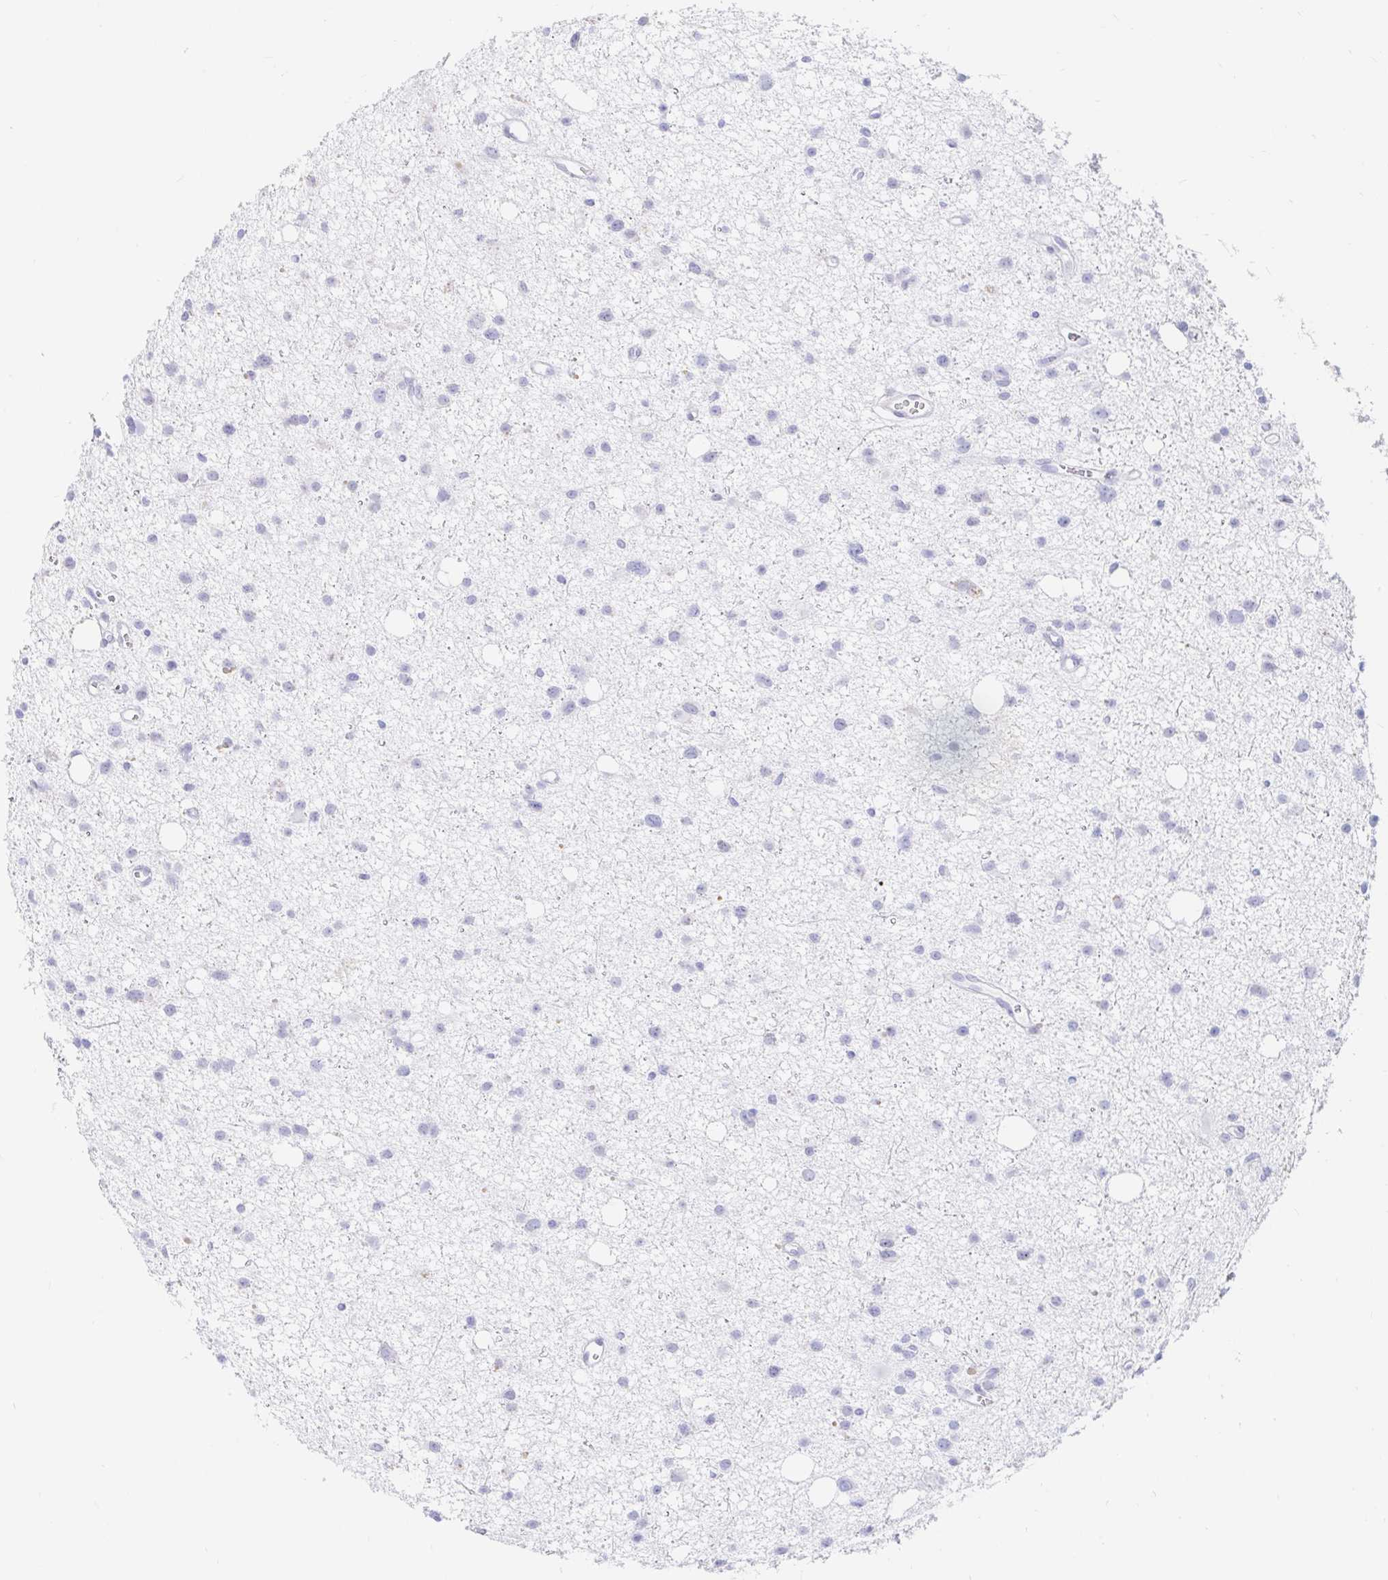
{"staining": {"intensity": "negative", "quantity": "none", "location": "none"}, "tissue": "glioma", "cell_type": "Tumor cells", "image_type": "cancer", "snomed": [{"axis": "morphology", "description": "Glioma, malignant, High grade"}, {"axis": "topography", "description": "Brain"}], "caption": "High power microscopy image of an immunohistochemistry micrograph of glioma, revealing no significant expression in tumor cells.", "gene": "OR6T1", "patient": {"sex": "male", "age": 23}}